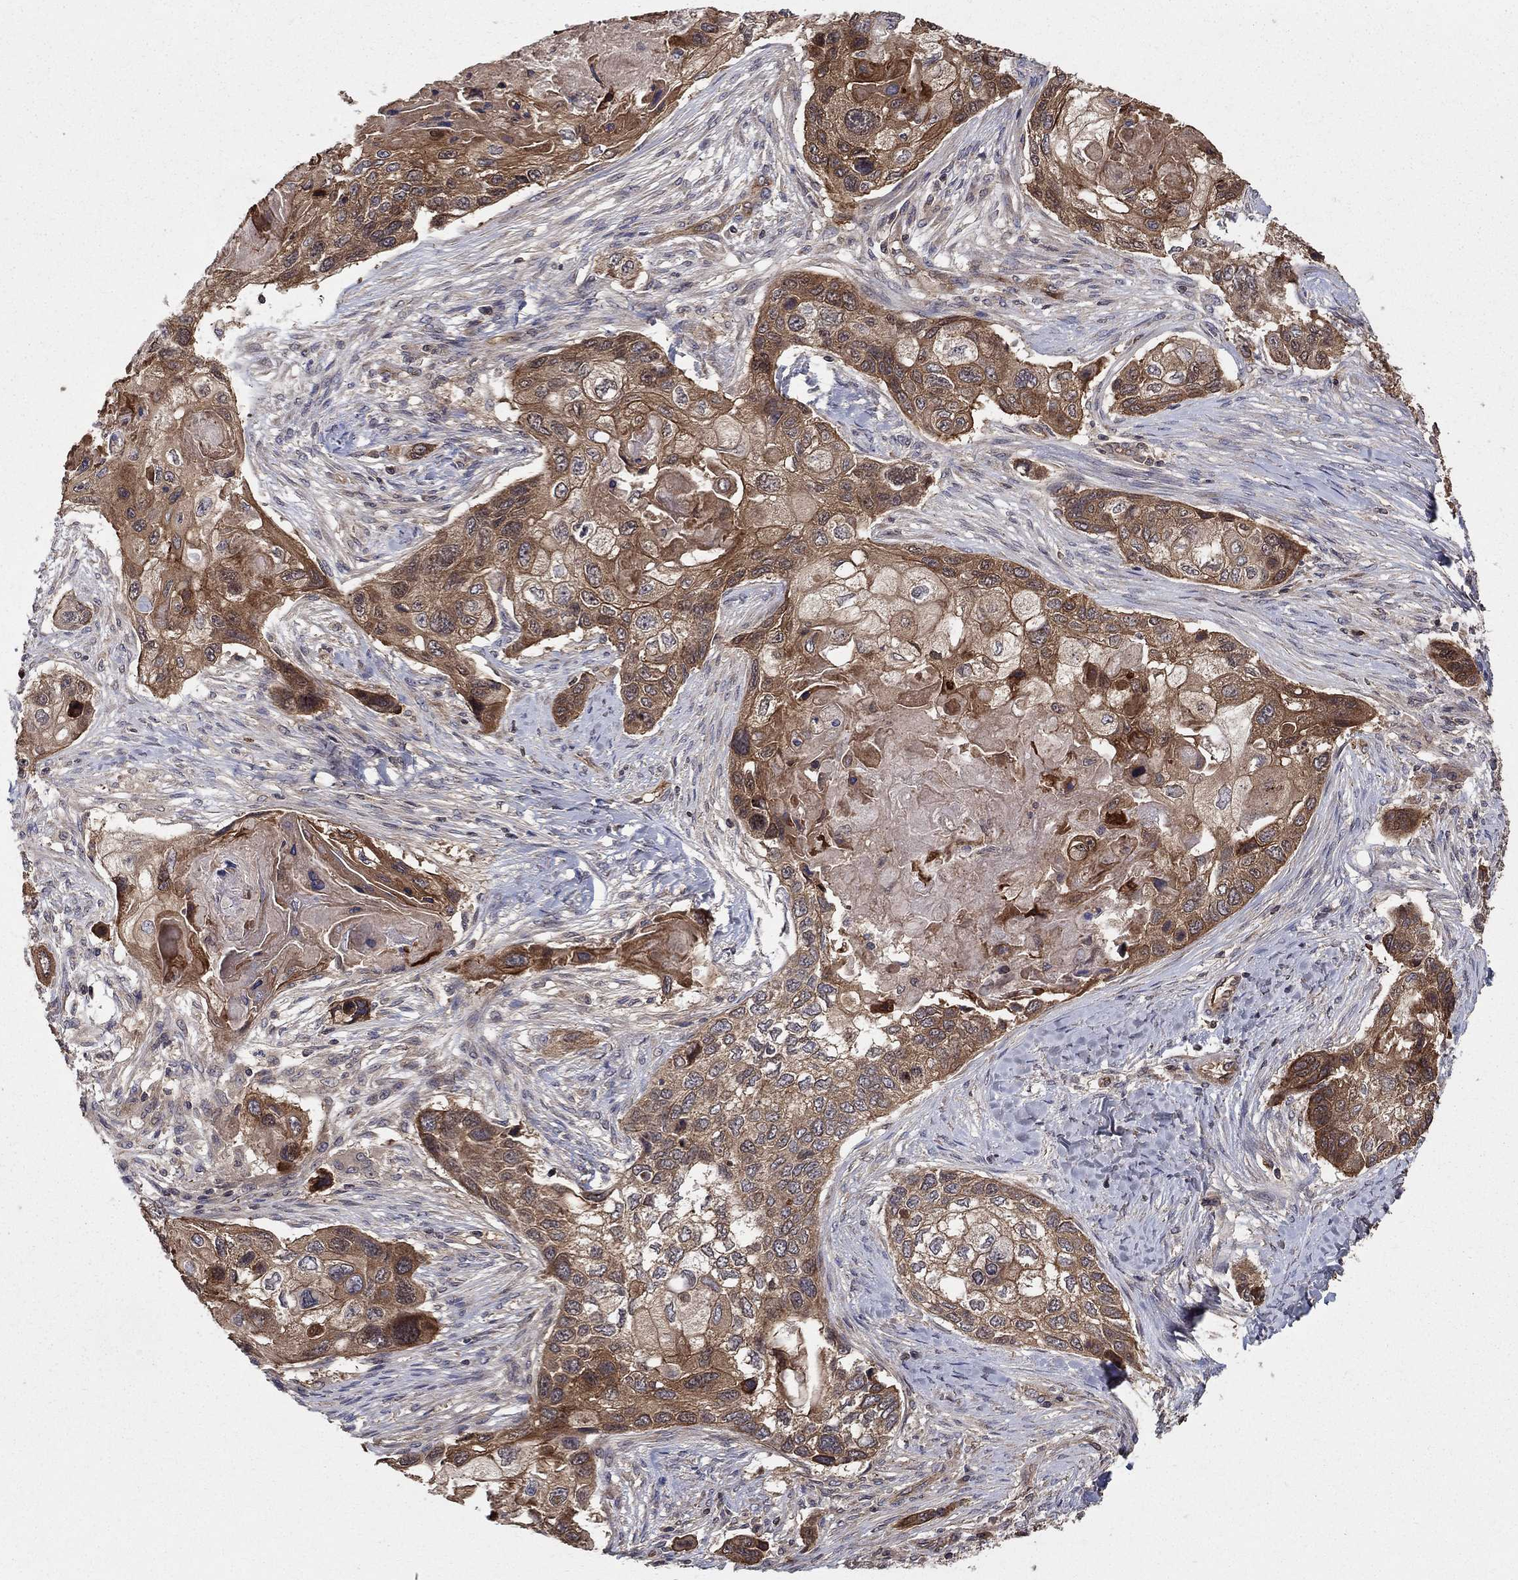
{"staining": {"intensity": "moderate", "quantity": "25%-75%", "location": "cytoplasmic/membranous"}, "tissue": "lung cancer", "cell_type": "Tumor cells", "image_type": "cancer", "snomed": [{"axis": "morphology", "description": "Normal tissue, NOS"}, {"axis": "morphology", "description": "Squamous cell carcinoma, NOS"}, {"axis": "topography", "description": "Bronchus"}, {"axis": "topography", "description": "Lung"}], "caption": "Moderate cytoplasmic/membranous expression is appreciated in about 25%-75% of tumor cells in lung cancer.", "gene": "BMERB1", "patient": {"sex": "male", "age": 69}}